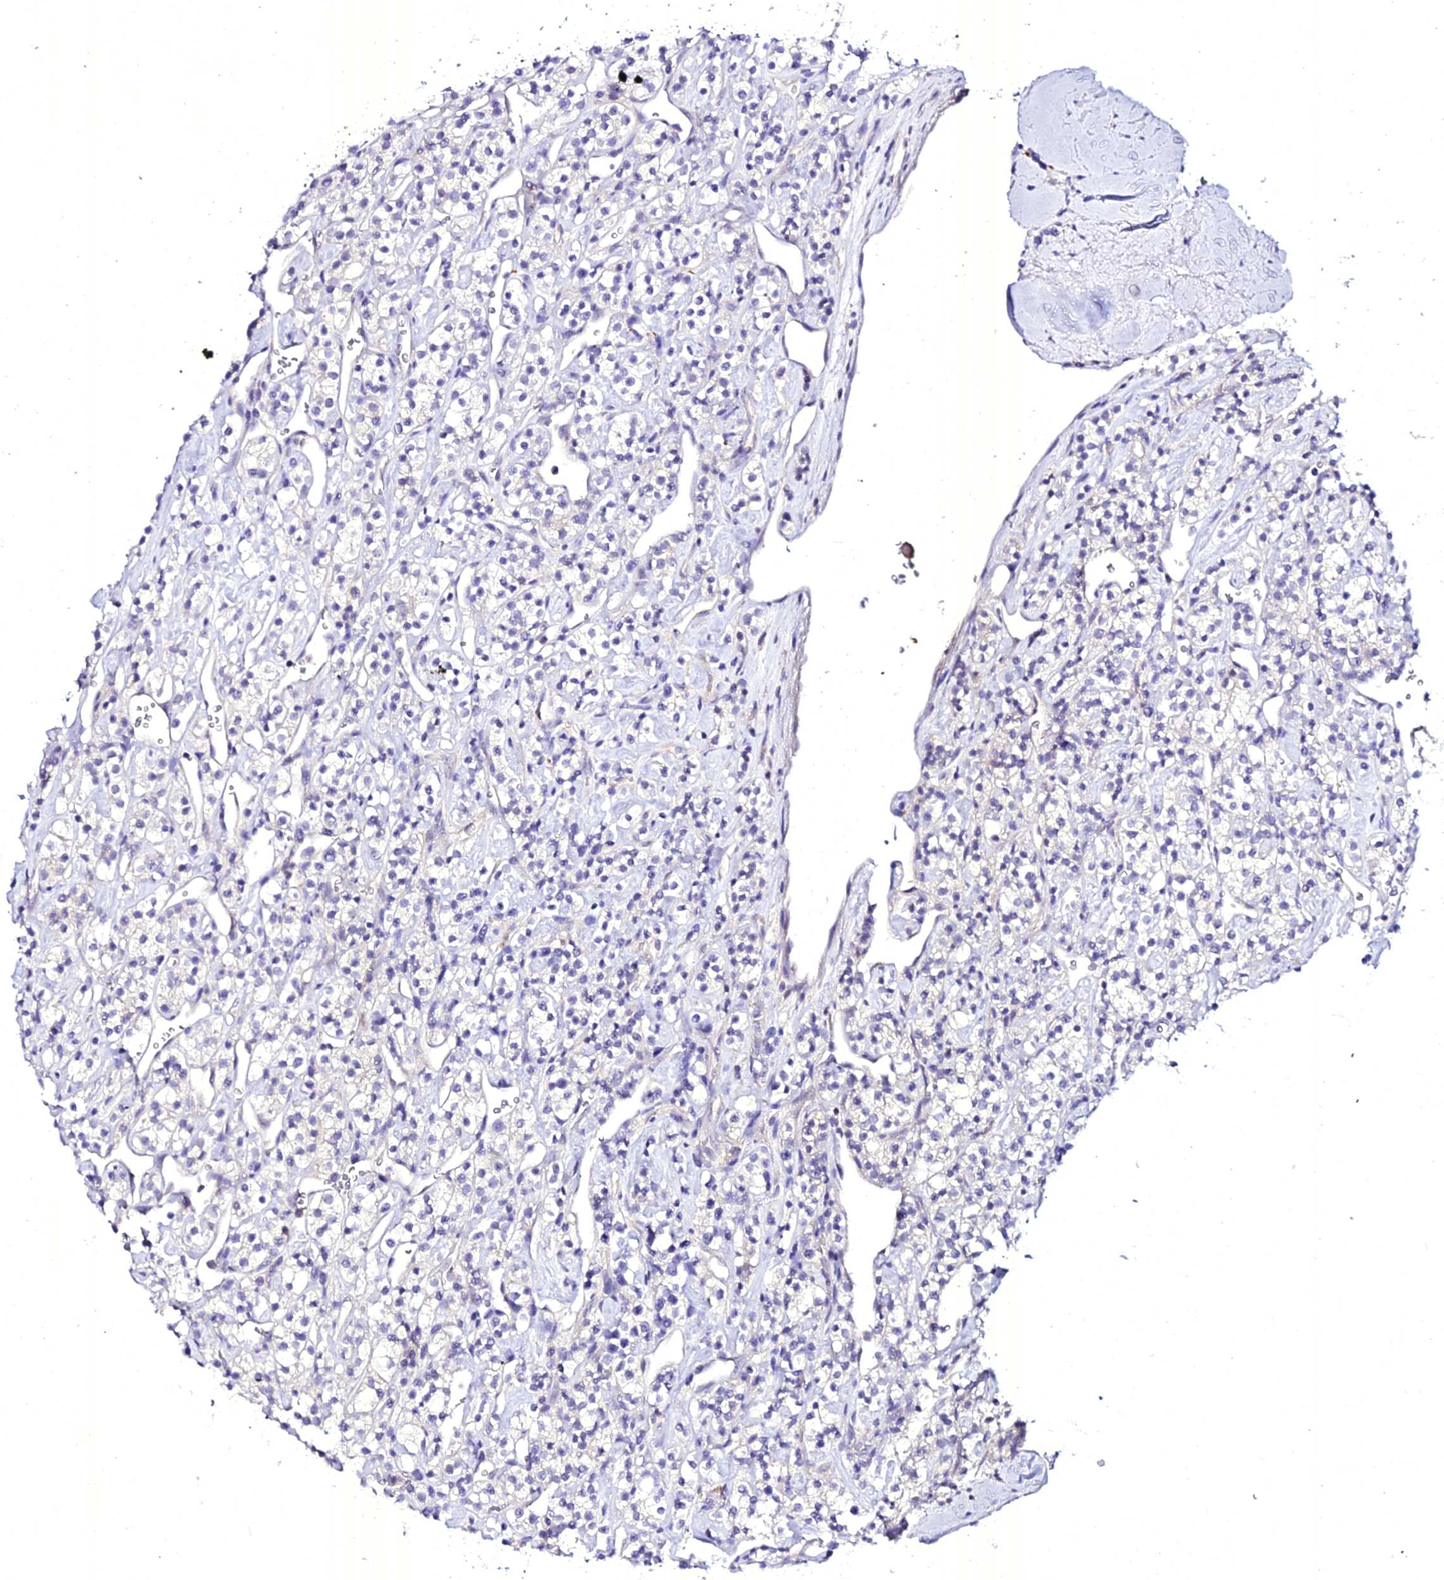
{"staining": {"intensity": "negative", "quantity": "none", "location": "none"}, "tissue": "renal cancer", "cell_type": "Tumor cells", "image_type": "cancer", "snomed": [{"axis": "morphology", "description": "Adenocarcinoma, NOS"}, {"axis": "topography", "description": "Kidney"}], "caption": "The micrograph displays no staining of tumor cells in renal cancer.", "gene": "ATG16L2", "patient": {"sex": "male", "age": 77}}